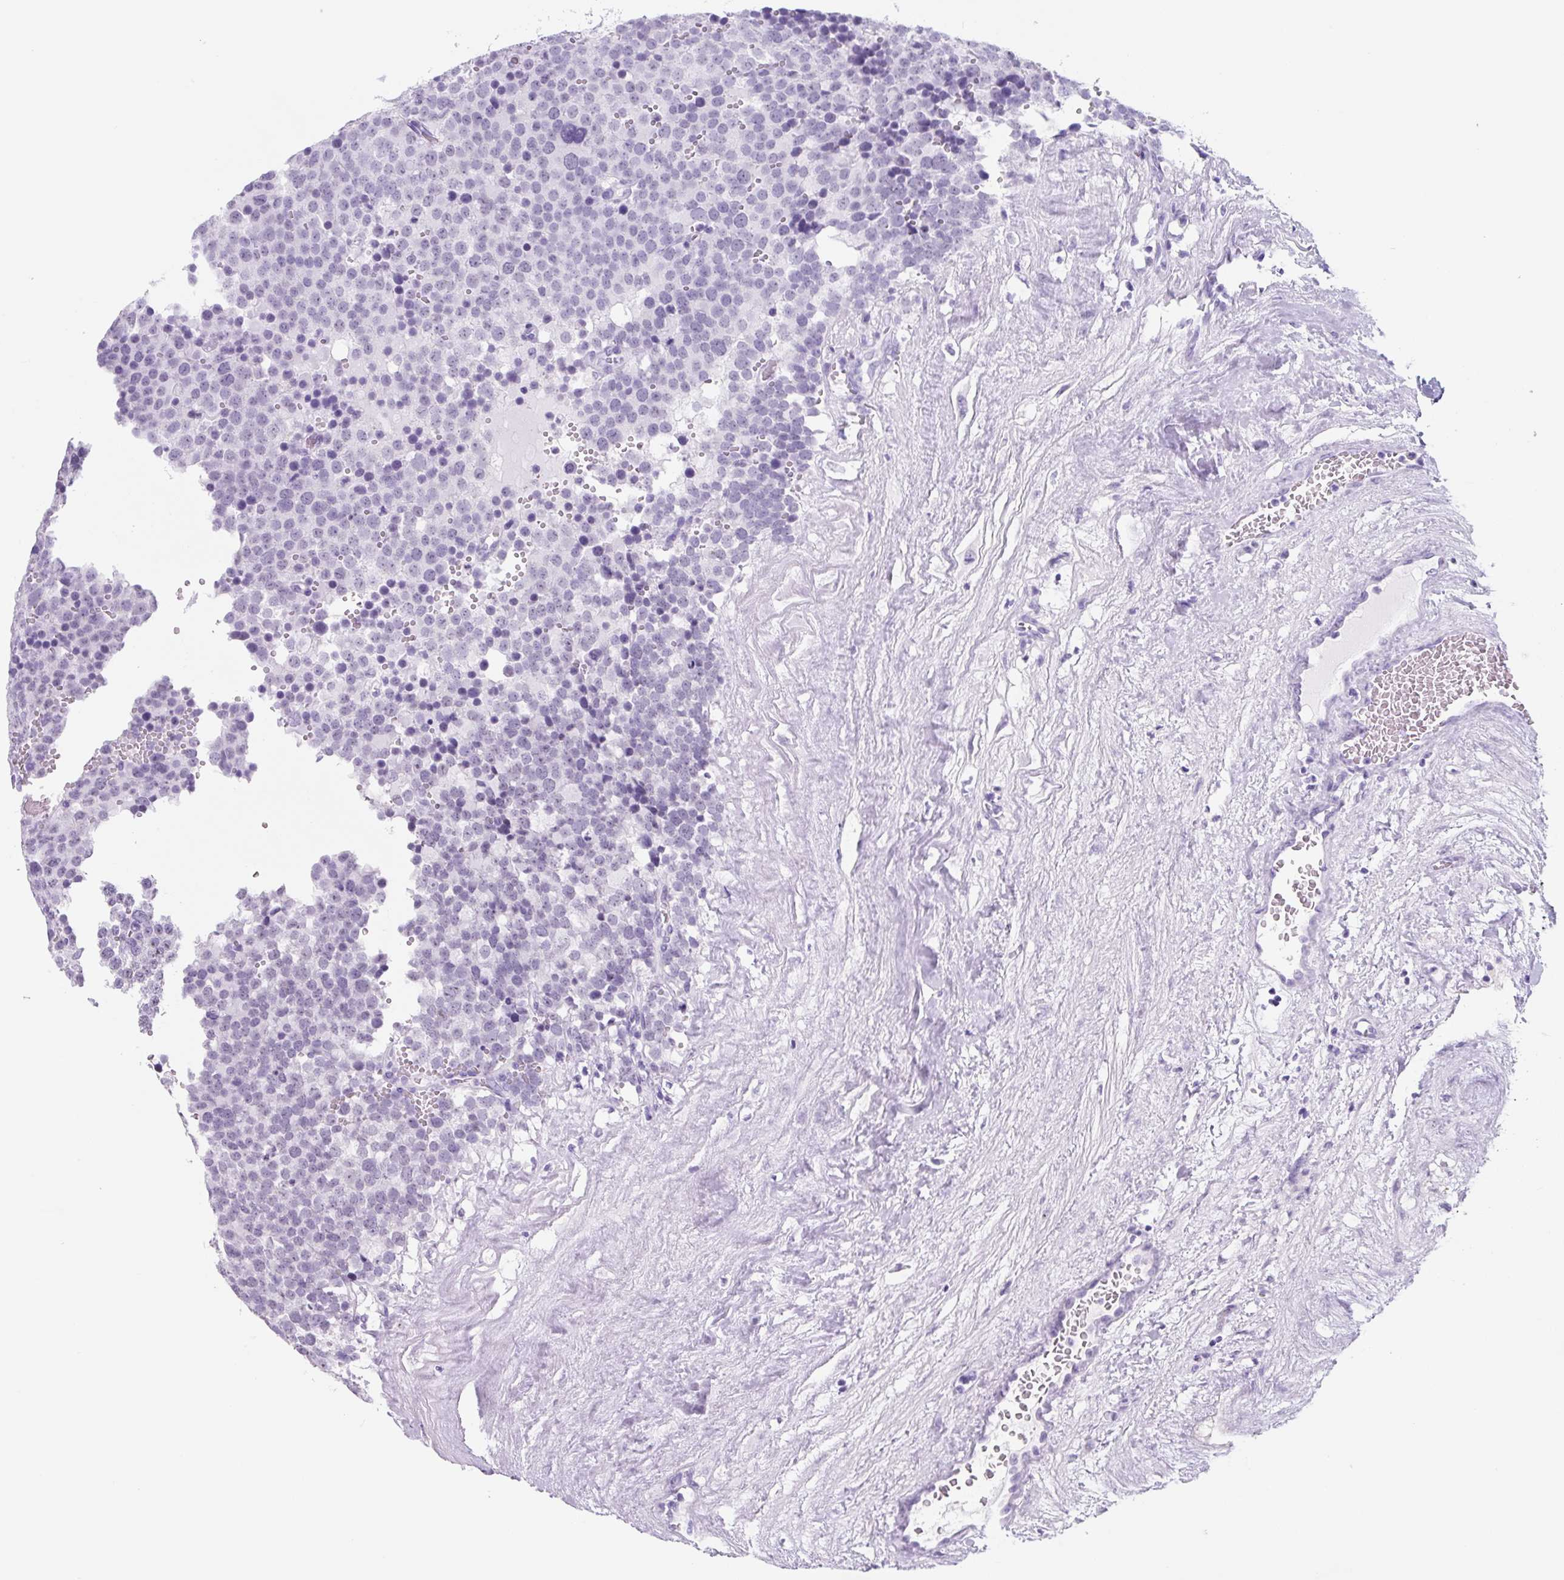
{"staining": {"intensity": "negative", "quantity": "none", "location": "none"}, "tissue": "testis cancer", "cell_type": "Tumor cells", "image_type": "cancer", "snomed": [{"axis": "morphology", "description": "Seminoma, NOS"}, {"axis": "topography", "description": "Testis"}], "caption": "A micrograph of human seminoma (testis) is negative for staining in tumor cells.", "gene": "TNFRSF8", "patient": {"sex": "male", "age": 71}}